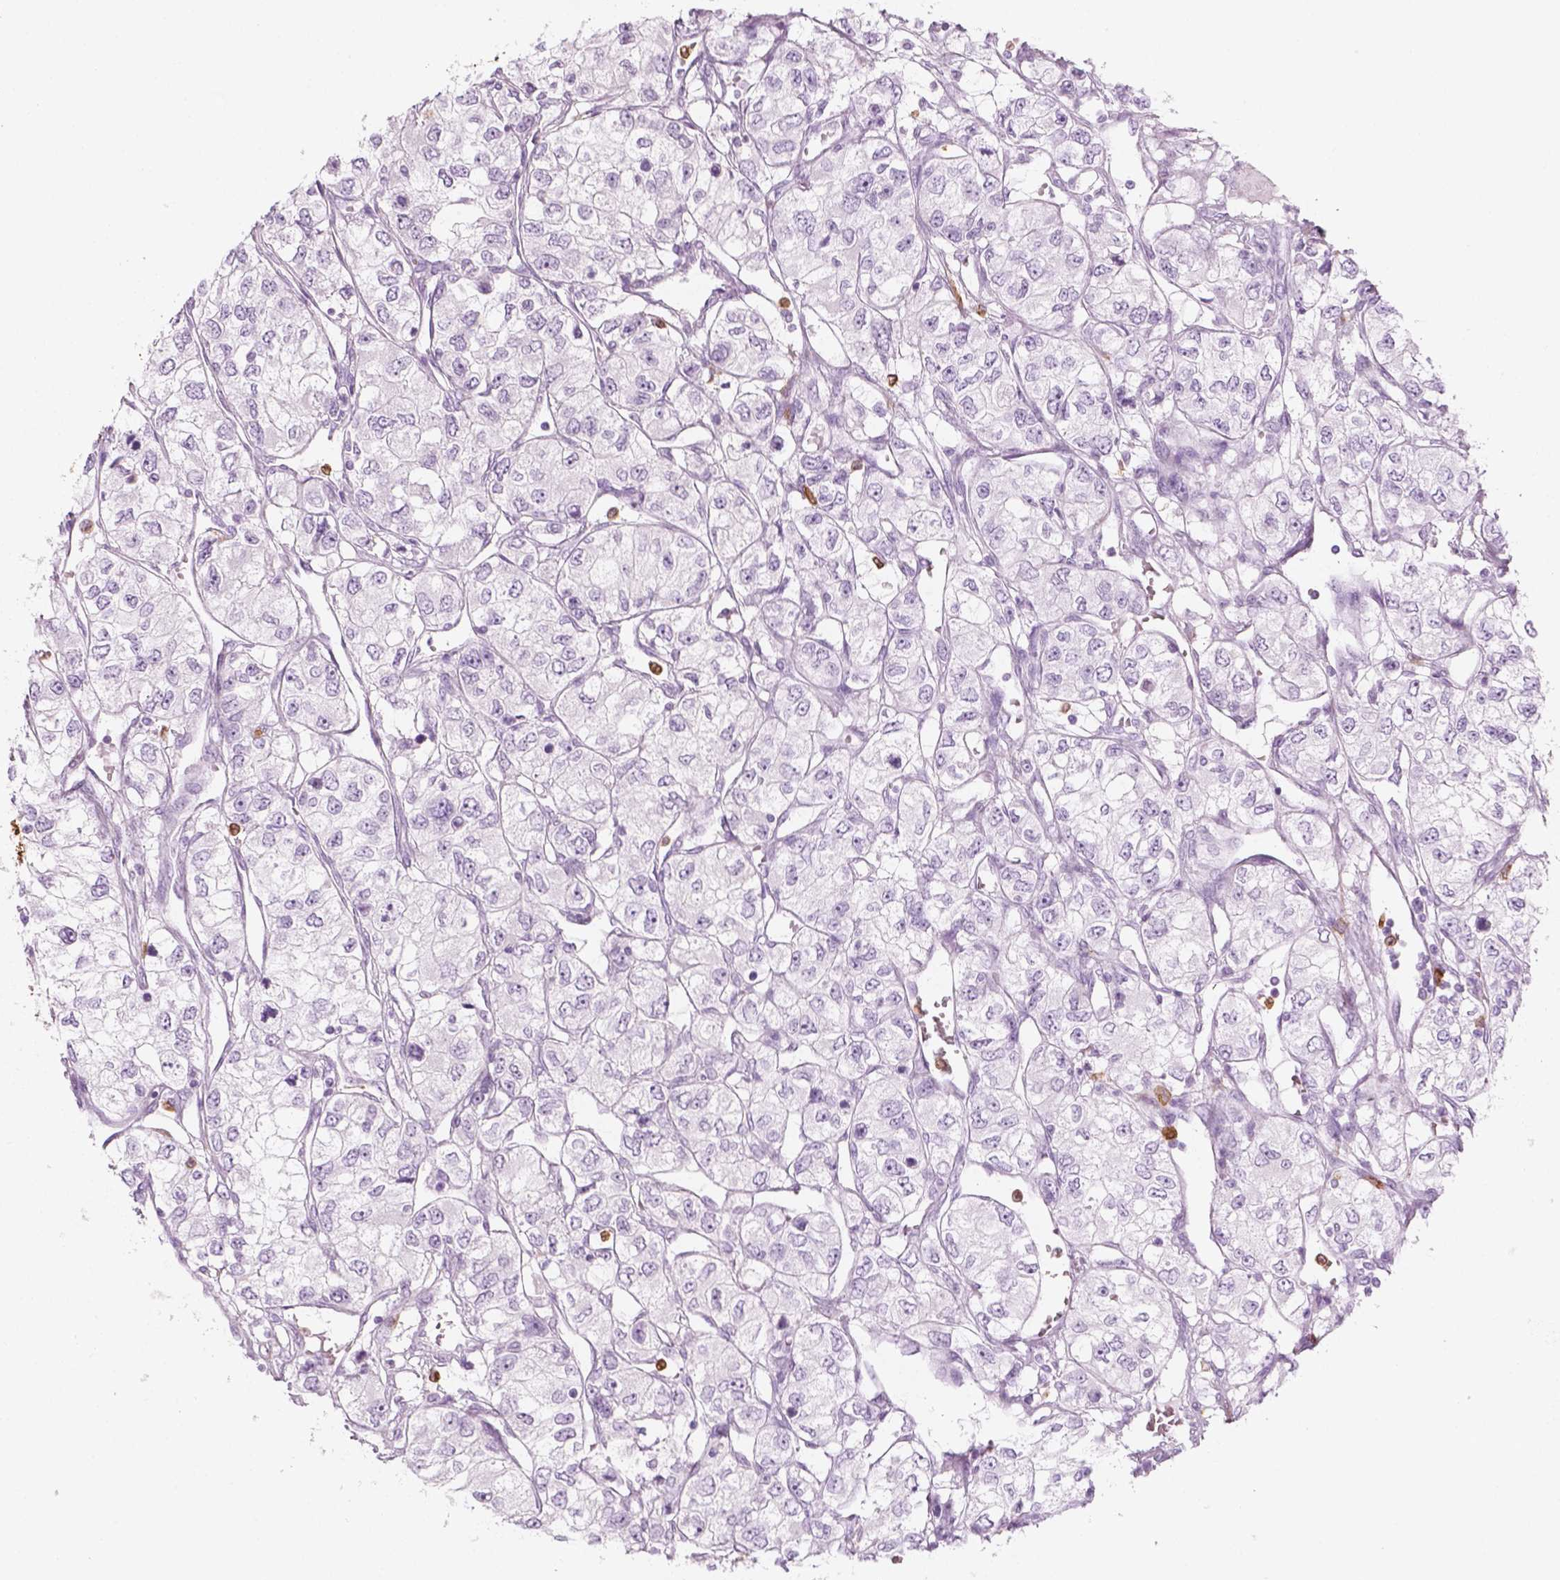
{"staining": {"intensity": "negative", "quantity": "none", "location": "none"}, "tissue": "renal cancer", "cell_type": "Tumor cells", "image_type": "cancer", "snomed": [{"axis": "morphology", "description": "Adenocarcinoma, NOS"}, {"axis": "topography", "description": "Kidney"}], "caption": "Tumor cells are negative for brown protein staining in renal cancer (adenocarcinoma). (Immunohistochemistry, brightfield microscopy, high magnification).", "gene": "CES1", "patient": {"sex": "female", "age": 59}}